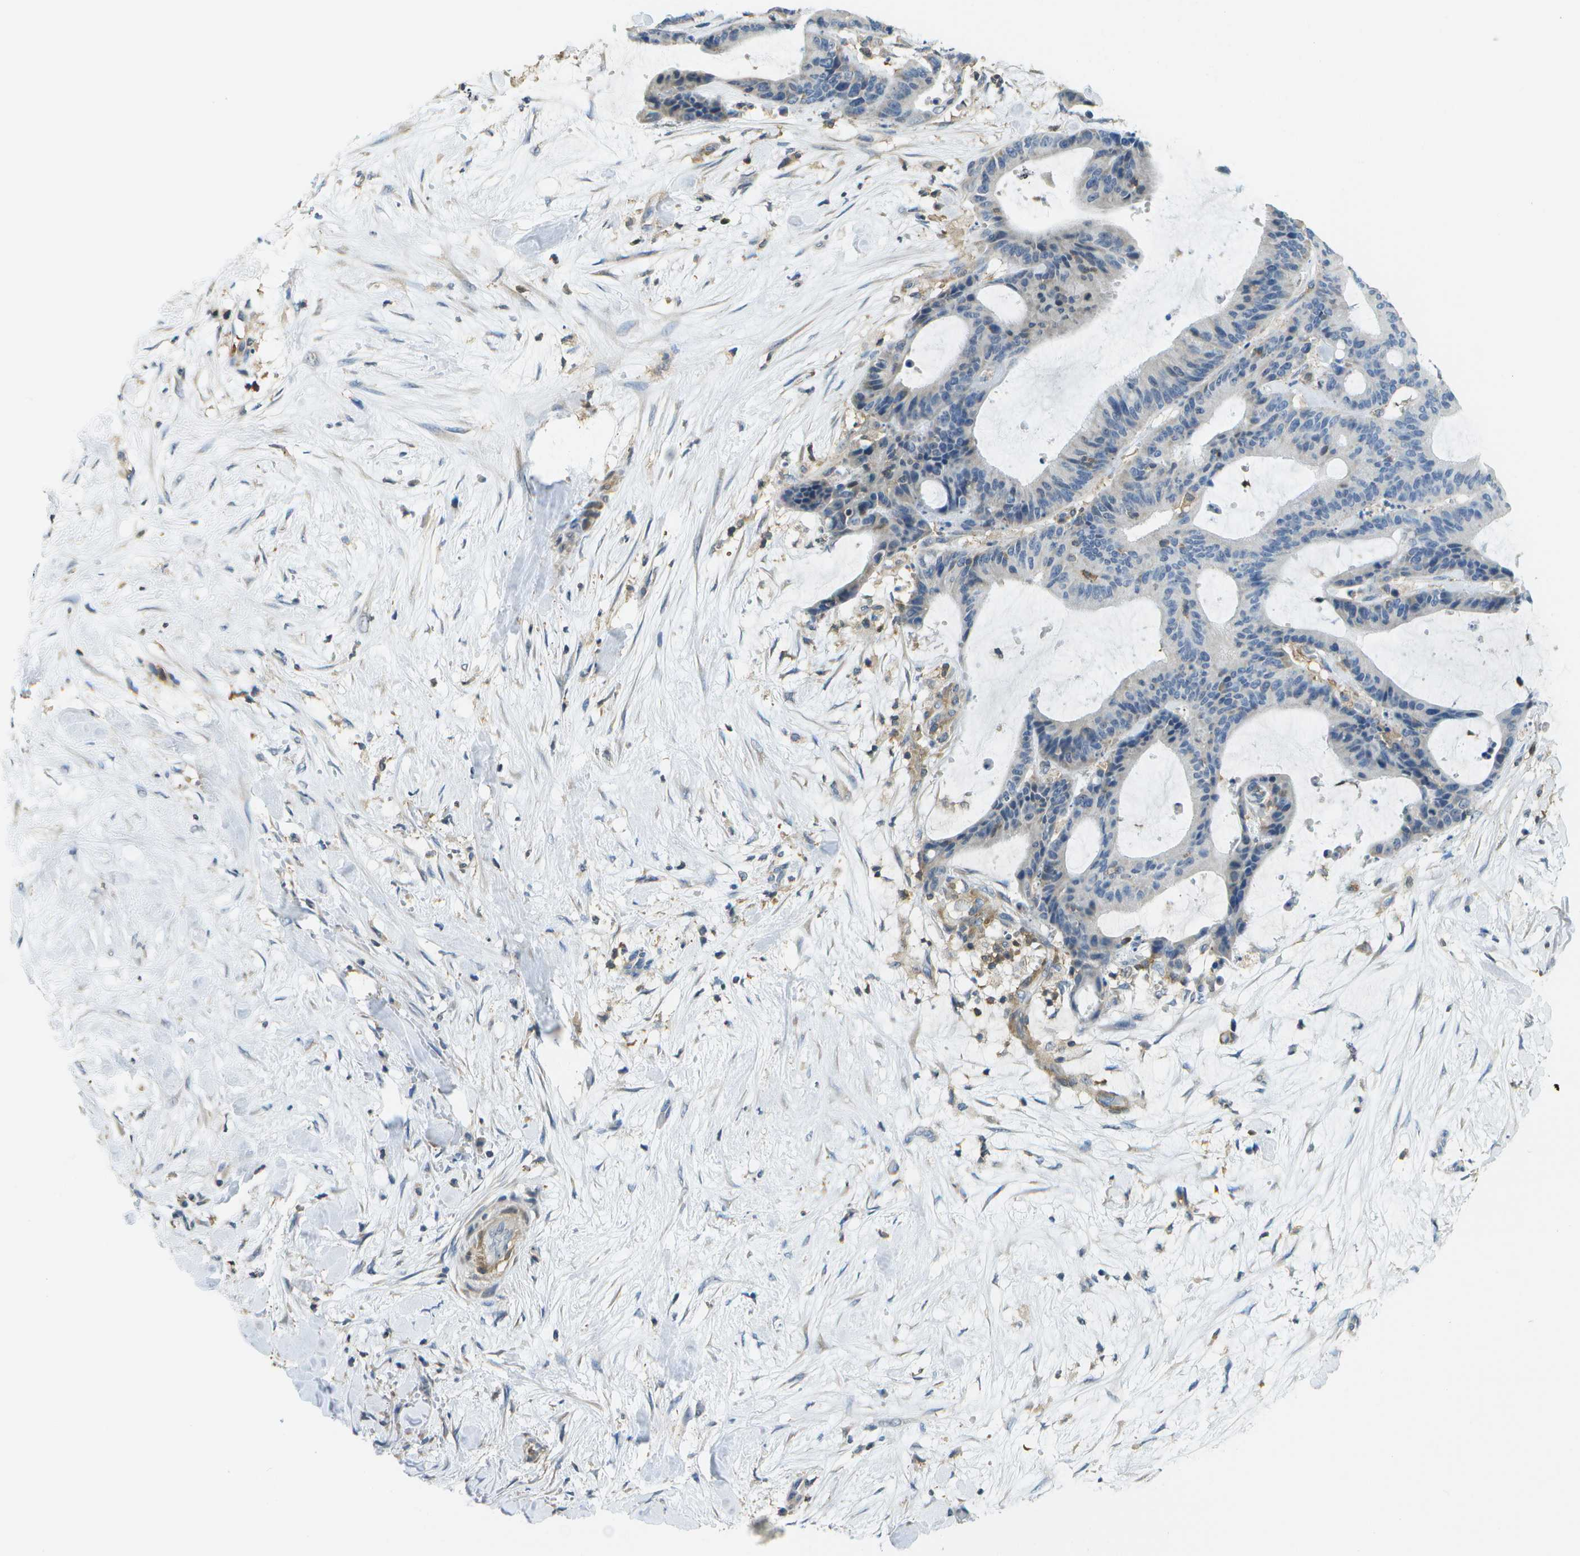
{"staining": {"intensity": "negative", "quantity": "none", "location": "none"}, "tissue": "liver cancer", "cell_type": "Tumor cells", "image_type": "cancer", "snomed": [{"axis": "morphology", "description": "Cholangiocarcinoma"}, {"axis": "topography", "description": "Liver"}], "caption": "Immunohistochemistry (IHC) of liver cancer (cholangiocarcinoma) shows no positivity in tumor cells.", "gene": "RCSD1", "patient": {"sex": "female", "age": 73}}